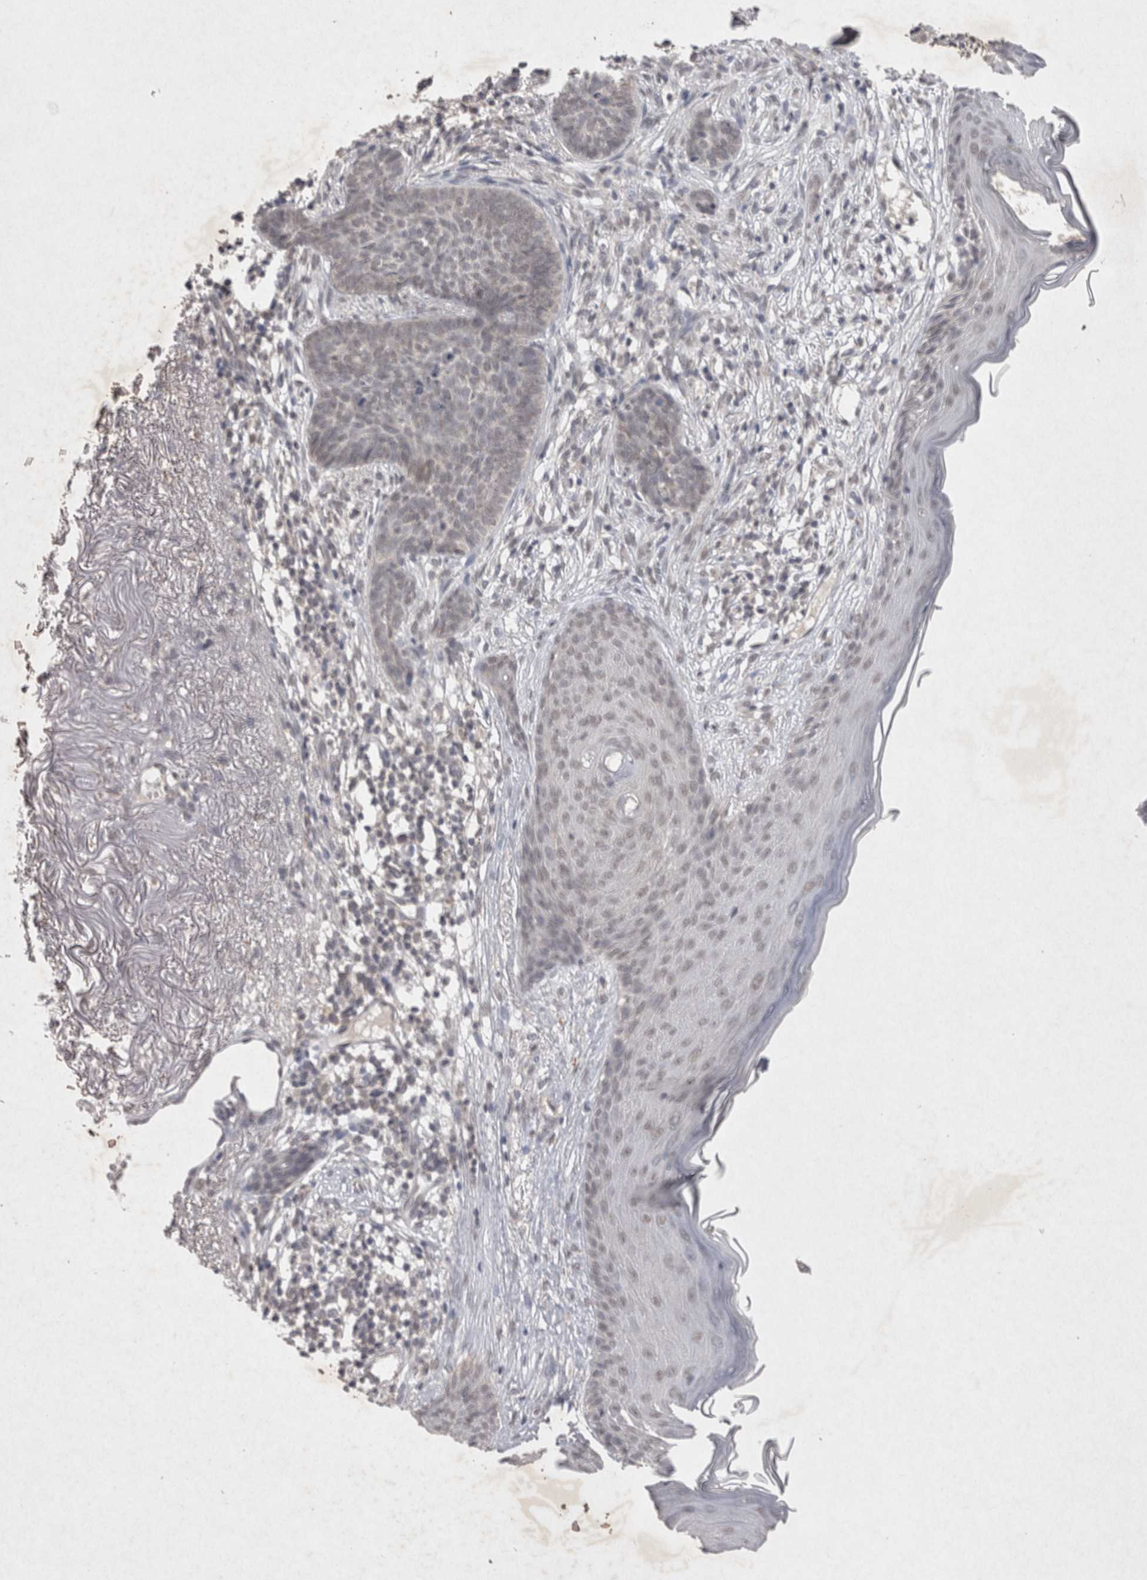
{"staining": {"intensity": "negative", "quantity": "none", "location": "none"}, "tissue": "skin cancer", "cell_type": "Tumor cells", "image_type": "cancer", "snomed": [{"axis": "morphology", "description": "Basal cell carcinoma"}, {"axis": "topography", "description": "Skin"}], "caption": "Skin cancer stained for a protein using IHC demonstrates no staining tumor cells.", "gene": "LYVE1", "patient": {"sex": "female", "age": 70}}